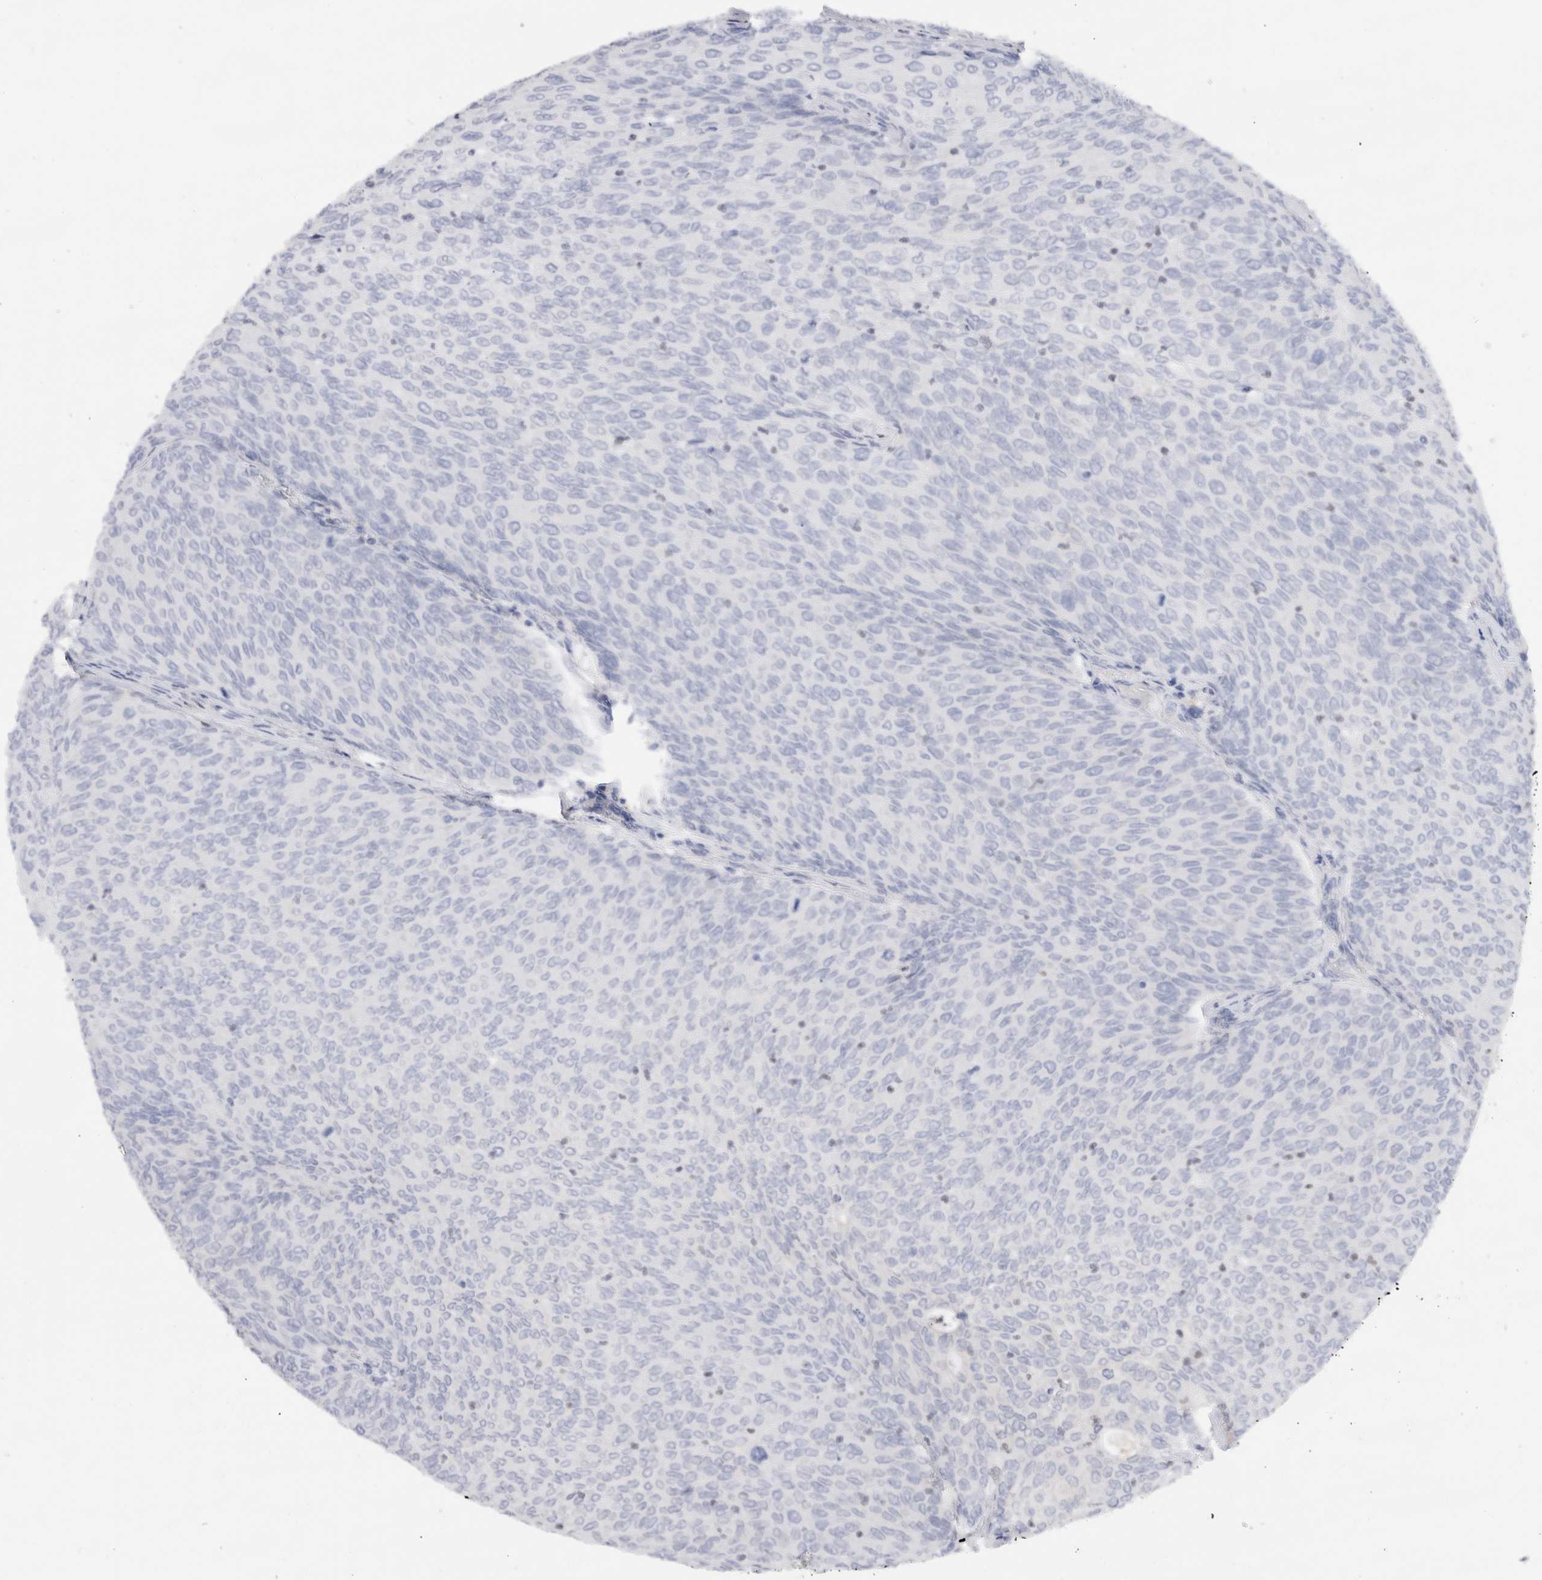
{"staining": {"intensity": "negative", "quantity": "none", "location": "none"}, "tissue": "urothelial cancer", "cell_type": "Tumor cells", "image_type": "cancer", "snomed": [{"axis": "morphology", "description": "Urothelial carcinoma, Low grade"}, {"axis": "topography", "description": "Urinary bladder"}], "caption": "Protein analysis of urothelial cancer exhibits no significant positivity in tumor cells.", "gene": "ADAM30", "patient": {"sex": "female", "age": 79}}